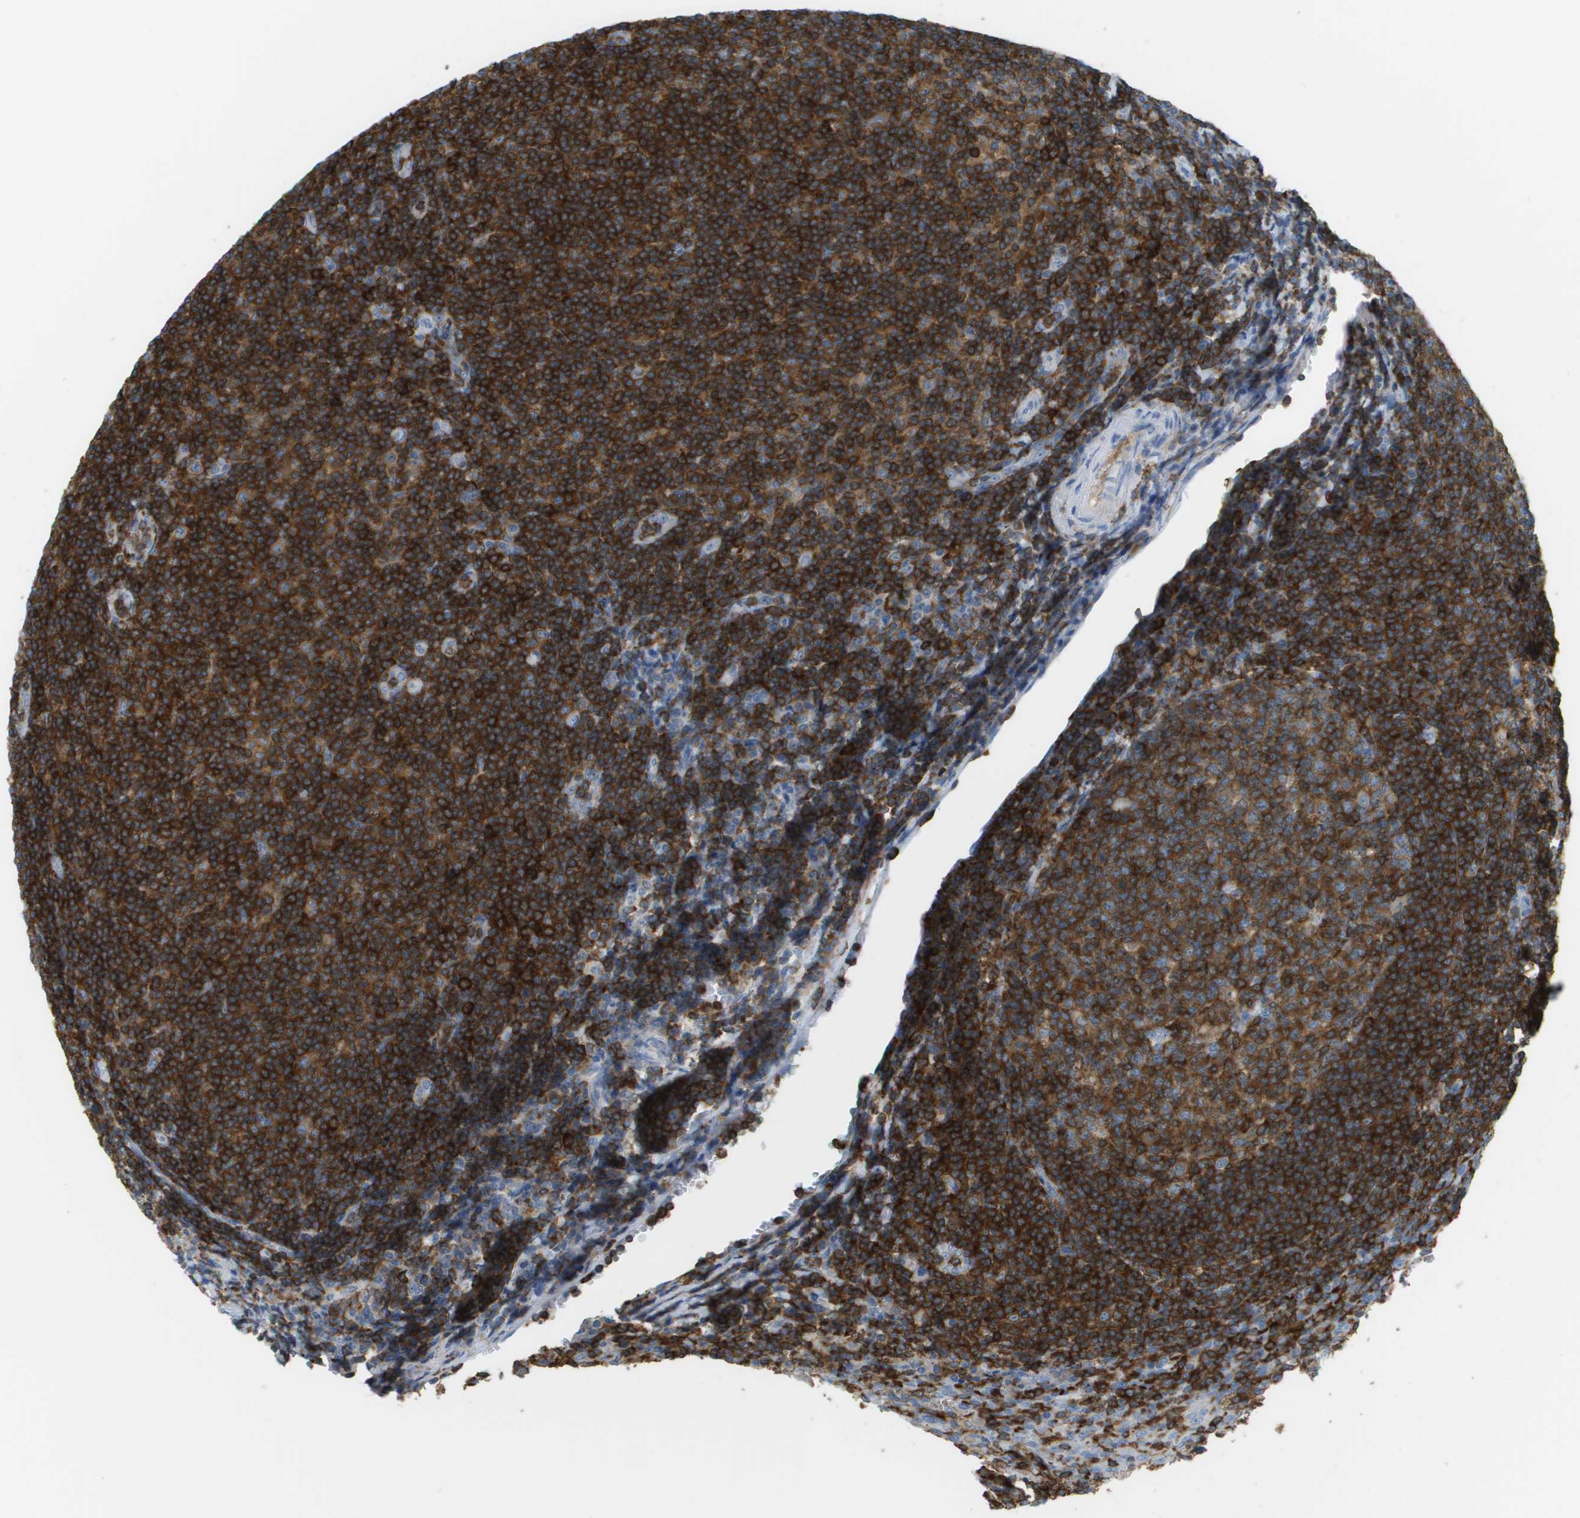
{"staining": {"intensity": "strong", "quantity": ">75%", "location": "cytoplasmic/membranous"}, "tissue": "tonsil", "cell_type": "Germinal center cells", "image_type": "normal", "snomed": [{"axis": "morphology", "description": "Normal tissue, NOS"}, {"axis": "topography", "description": "Tonsil"}], "caption": "Germinal center cells show high levels of strong cytoplasmic/membranous positivity in approximately >75% of cells in unremarkable human tonsil. Nuclei are stained in blue.", "gene": "APBB1IP", "patient": {"sex": "male", "age": 37}}